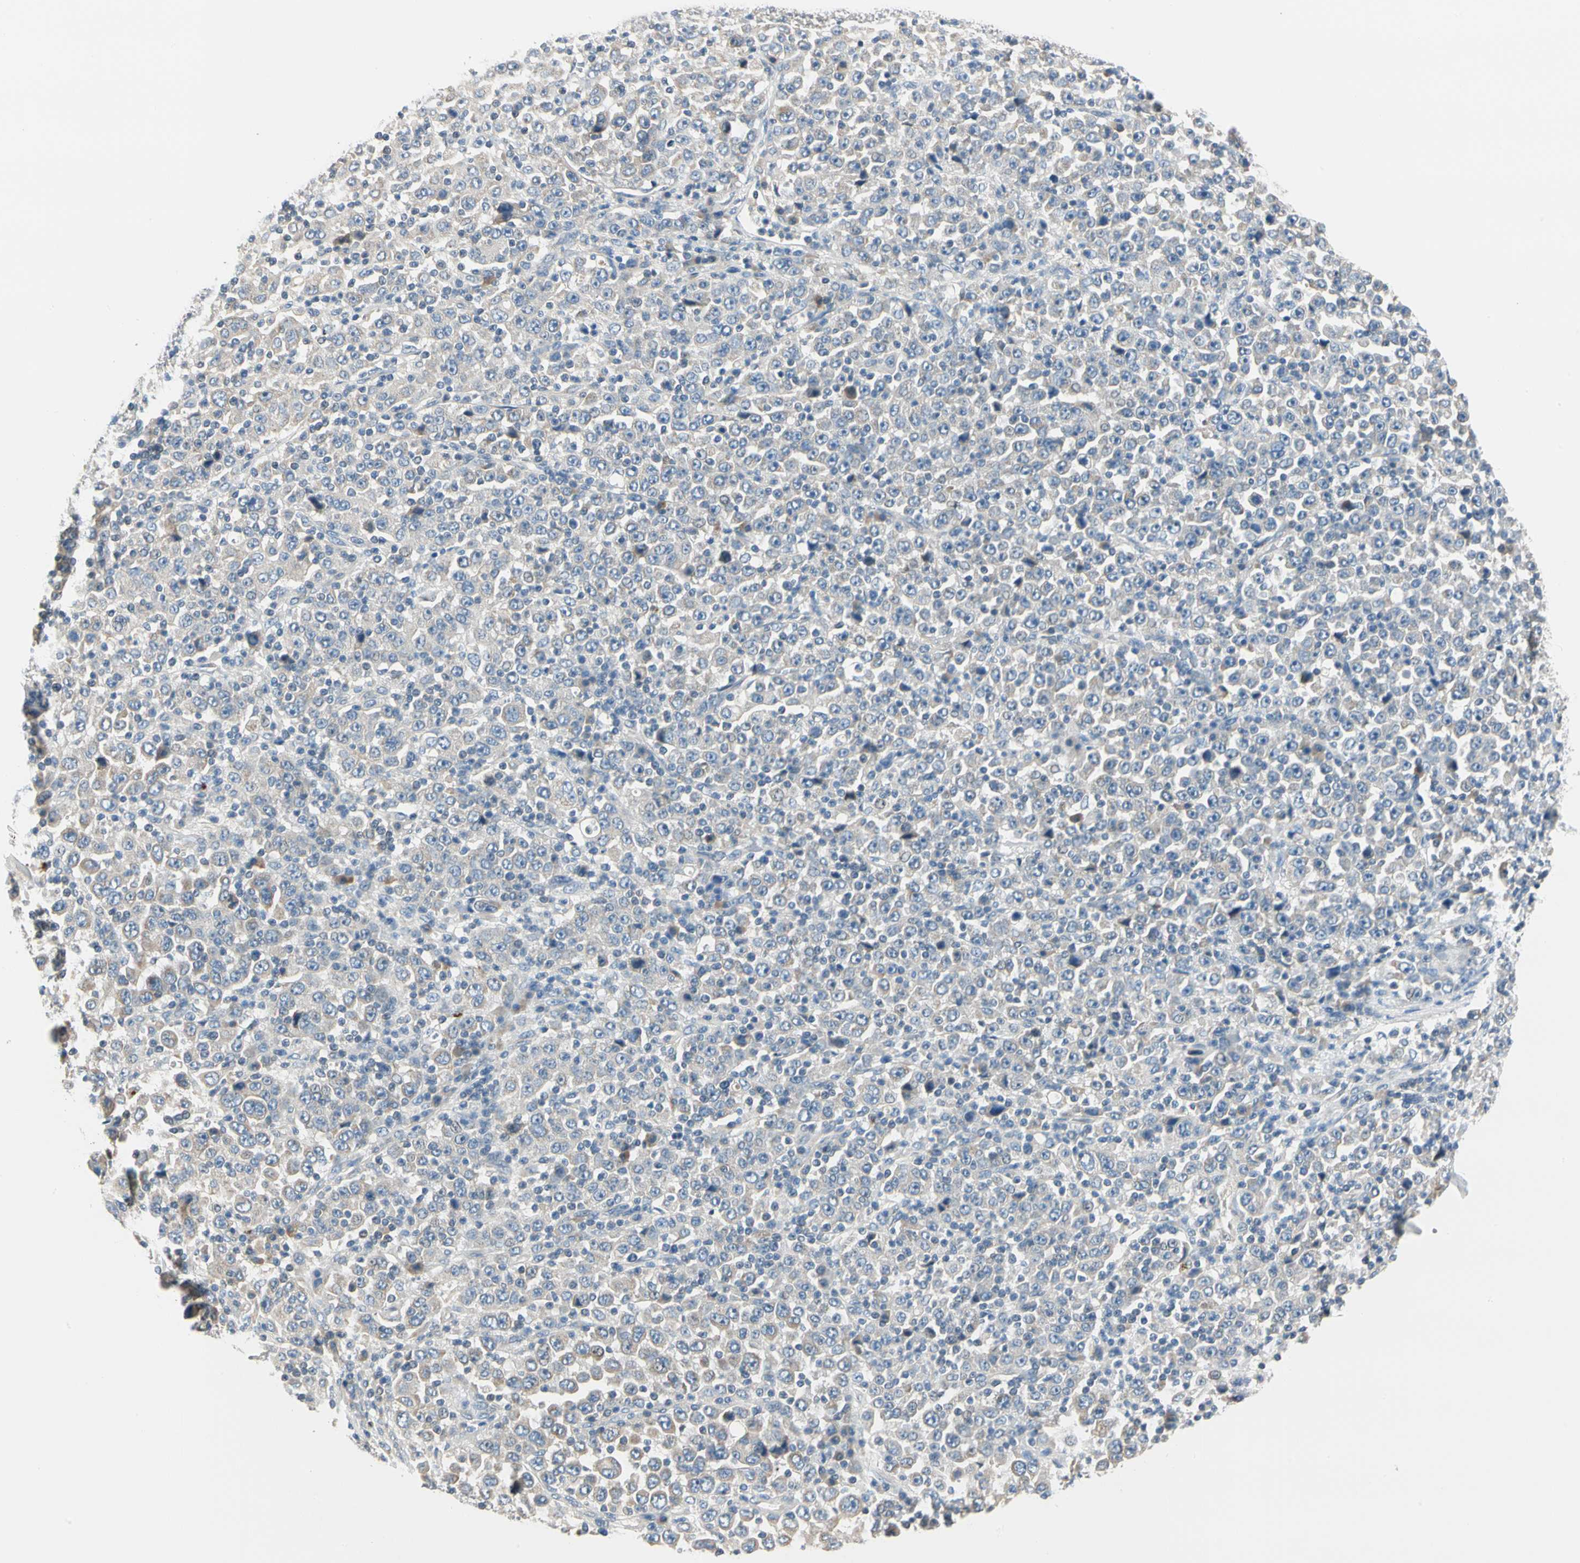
{"staining": {"intensity": "weak", "quantity": "25%-75%", "location": "cytoplasmic/membranous"}, "tissue": "stomach cancer", "cell_type": "Tumor cells", "image_type": "cancer", "snomed": [{"axis": "morphology", "description": "Normal tissue, NOS"}, {"axis": "morphology", "description": "Adenocarcinoma, NOS"}, {"axis": "topography", "description": "Stomach, upper"}, {"axis": "topography", "description": "Stomach"}], "caption": "Weak cytoplasmic/membranous protein positivity is seen in about 25%-75% of tumor cells in adenocarcinoma (stomach). Nuclei are stained in blue.", "gene": "GPR153", "patient": {"sex": "male", "age": 59}}